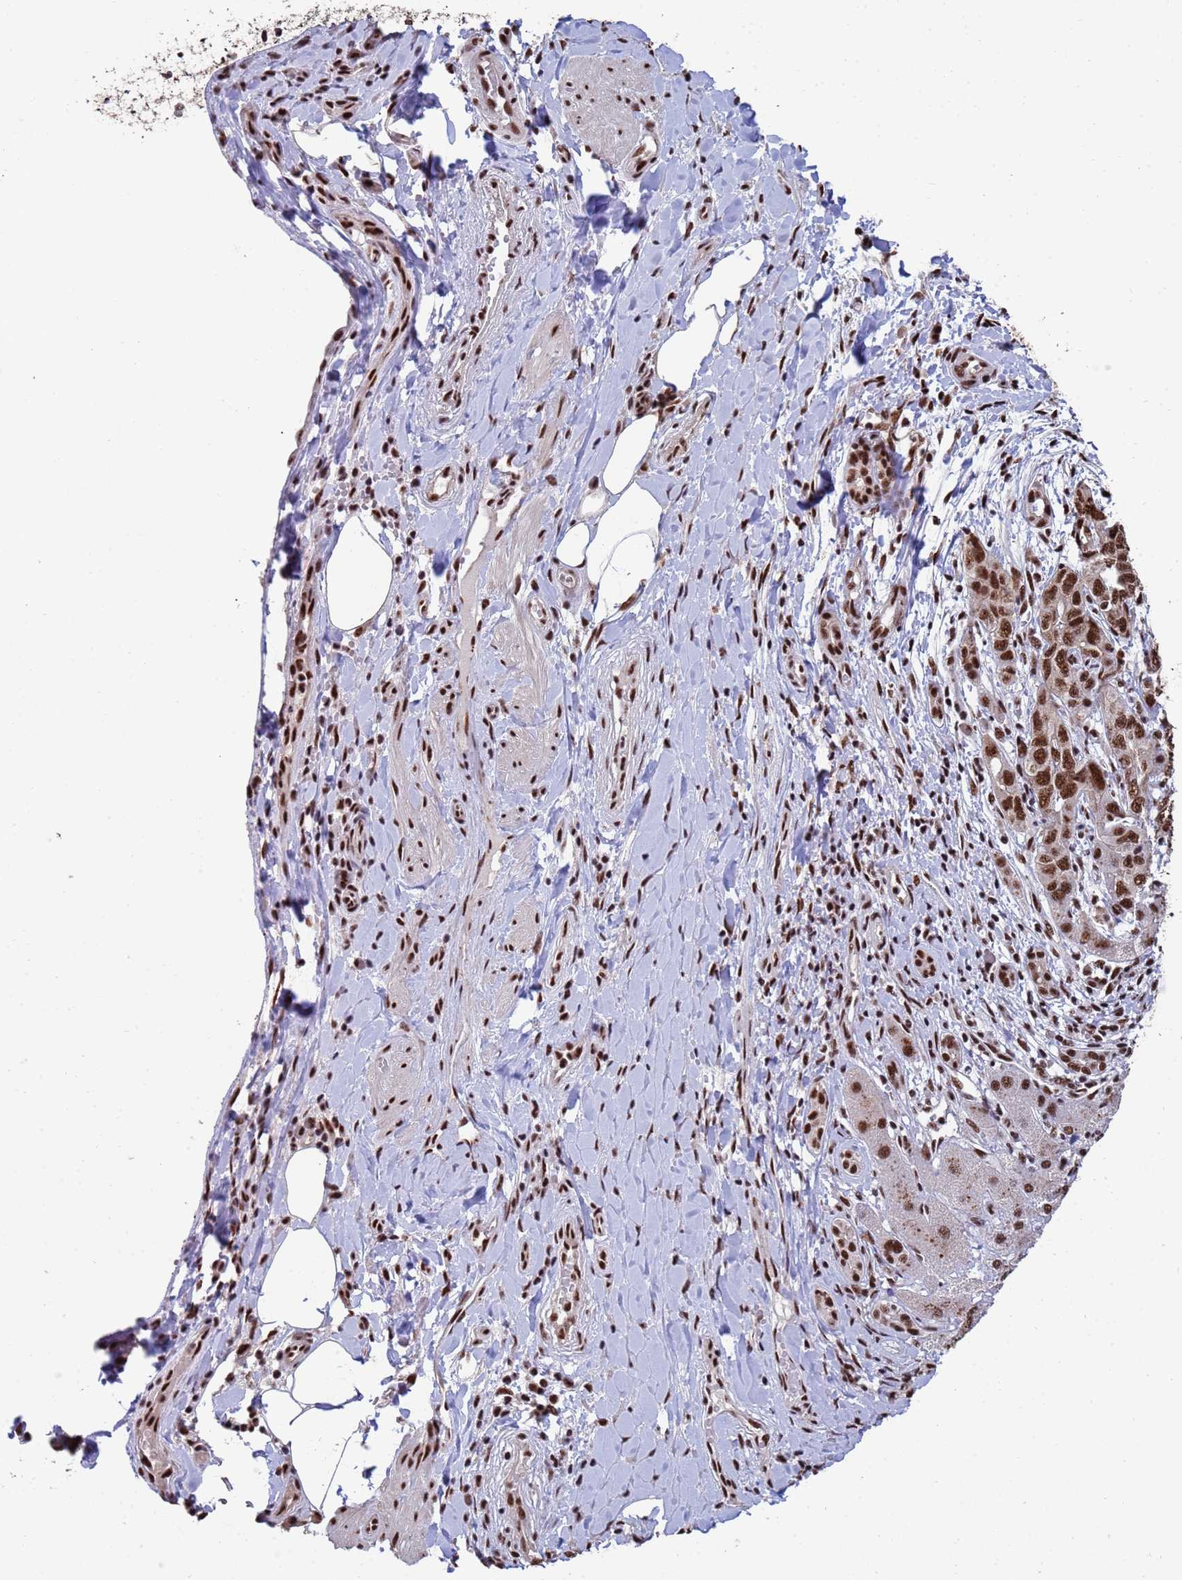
{"staining": {"intensity": "strong", "quantity": ">75%", "location": "nuclear"}, "tissue": "liver cancer", "cell_type": "Tumor cells", "image_type": "cancer", "snomed": [{"axis": "morphology", "description": "Cholangiocarcinoma"}, {"axis": "topography", "description": "Liver"}], "caption": "Liver cholangiocarcinoma stained with DAB IHC reveals high levels of strong nuclear expression in approximately >75% of tumor cells. The protein of interest is stained brown, and the nuclei are stained in blue (DAB (3,3'-diaminobenzidine) IHC with brightfield microscopy, high magnification).", "gene": "SF3B2", "patient": {"sex": "male", "age": 59}}